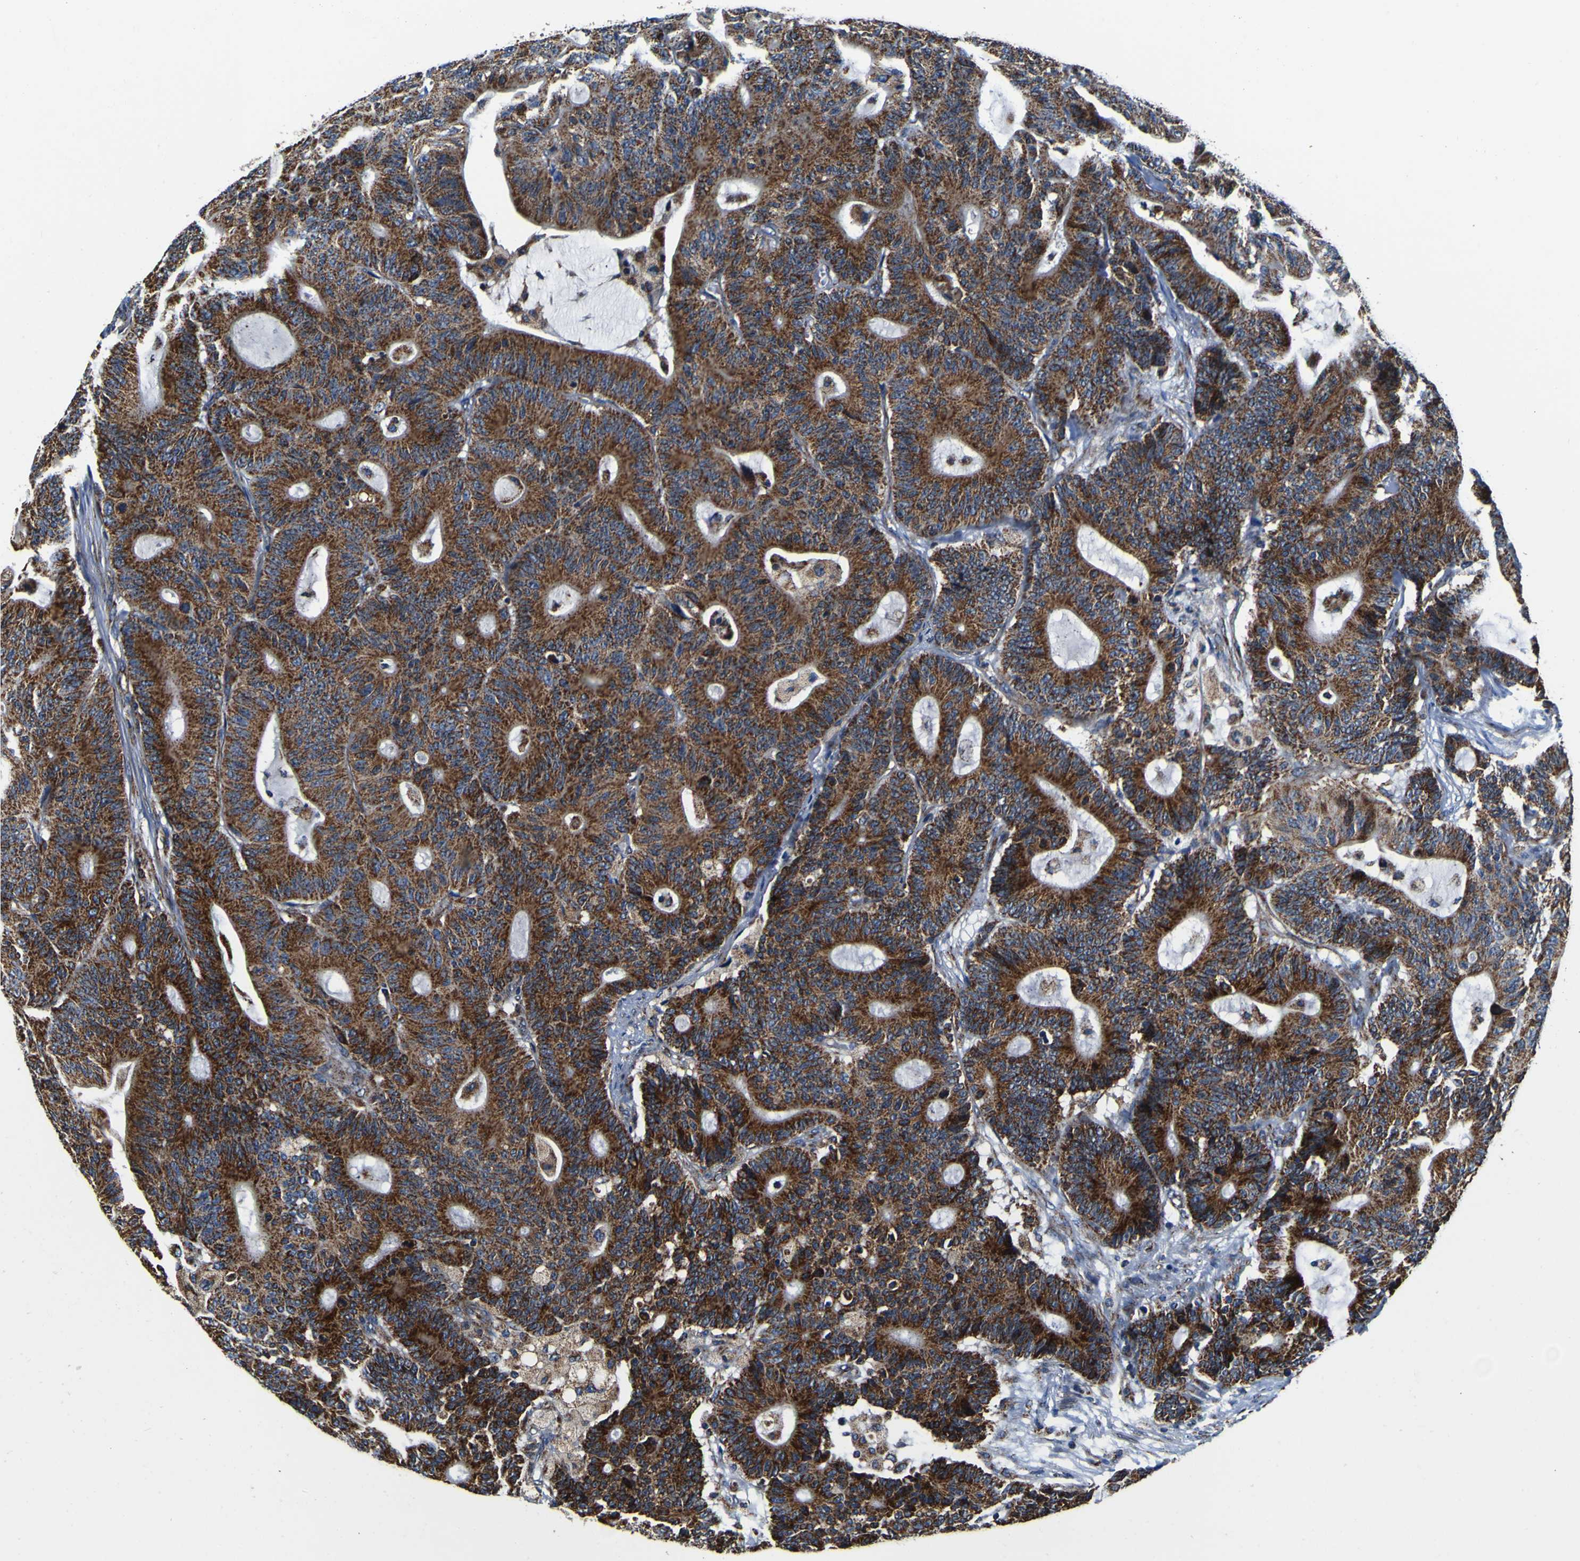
{"staining": {"intensity": "strong", "quantity": ">75%", "location": "cytoplasmic/membranous"}, "tissue": "colorectal cancer", "cell_type": "Tumor cells", "image_type": "cancer", "snomed": [{"axis": "morphology", "description": "Adenocarcinoma, NOS"}, {"axis": "topography", "description": "Colon"}], "caption": "DAB (3,3'-diaminobenzidine) immunohistochemical staining of human colorectal cancer displays strong cytoplasmic/membranous protein positivity in about >75% of tumor cells.", "gene": "PTRH2", "patient": {"sex": "female", "age": 84}}